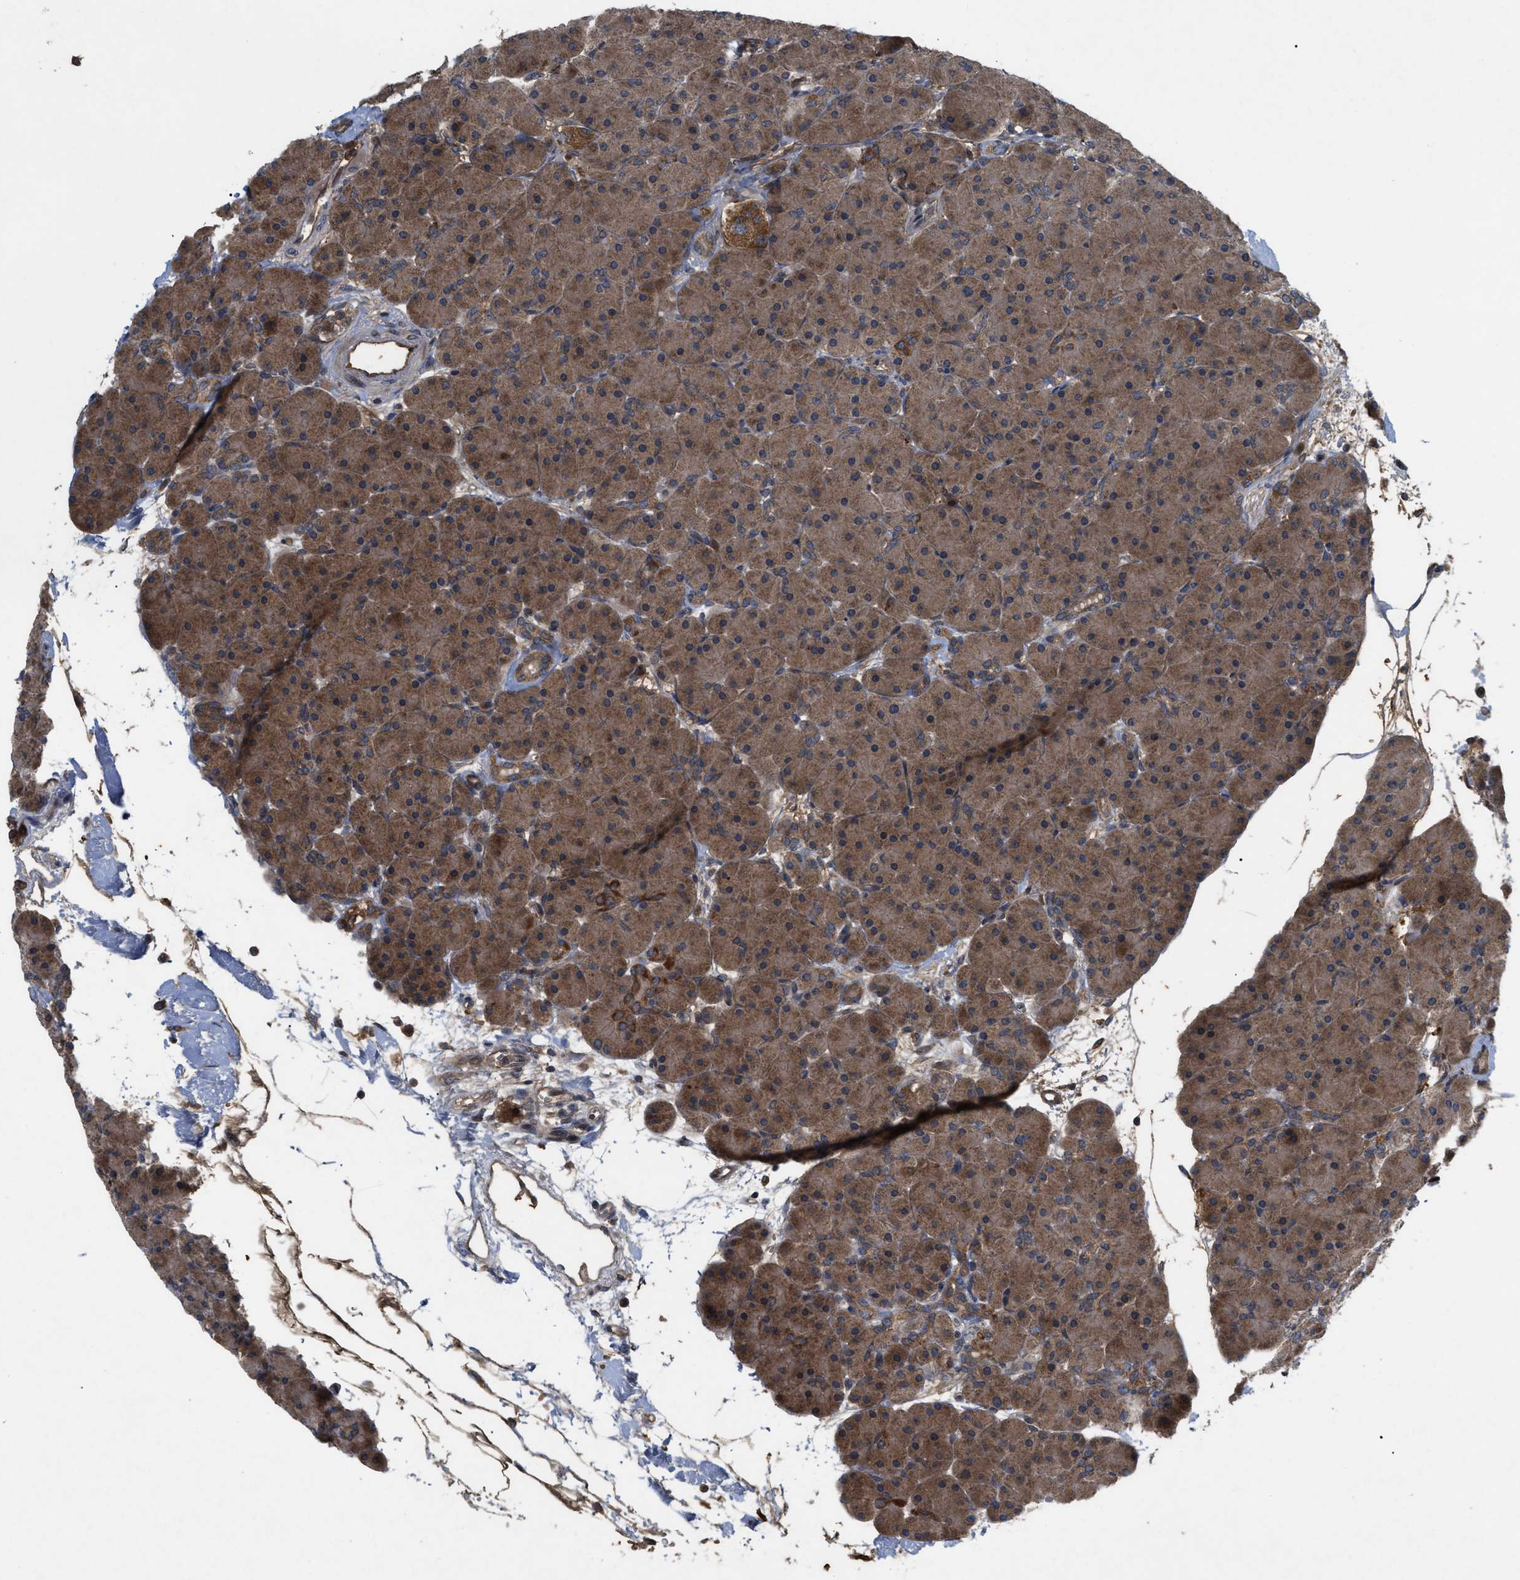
{"staining": {"intensity": "moderate", "quantity": ">75%", "location": "cytoplasmic/membranous"}, "tissue": "pancreas", "cell_type": "Exocrine glandular cells", "image_type": "normal", "snomed": [{"axis": "morphology", "description": "Normal tissue, NOS"}, {"axis": "topography", "description": "Pancreas"}], "caption": "Immunohistochemical staining of unremarkable pancreas reveals medium levels of moderate cytoplasmic/membranous positivity in approximately >75% of exocrine glandular cells.", "gene": "RAB2A", "patient": {"sex": "male", "age": 66}}